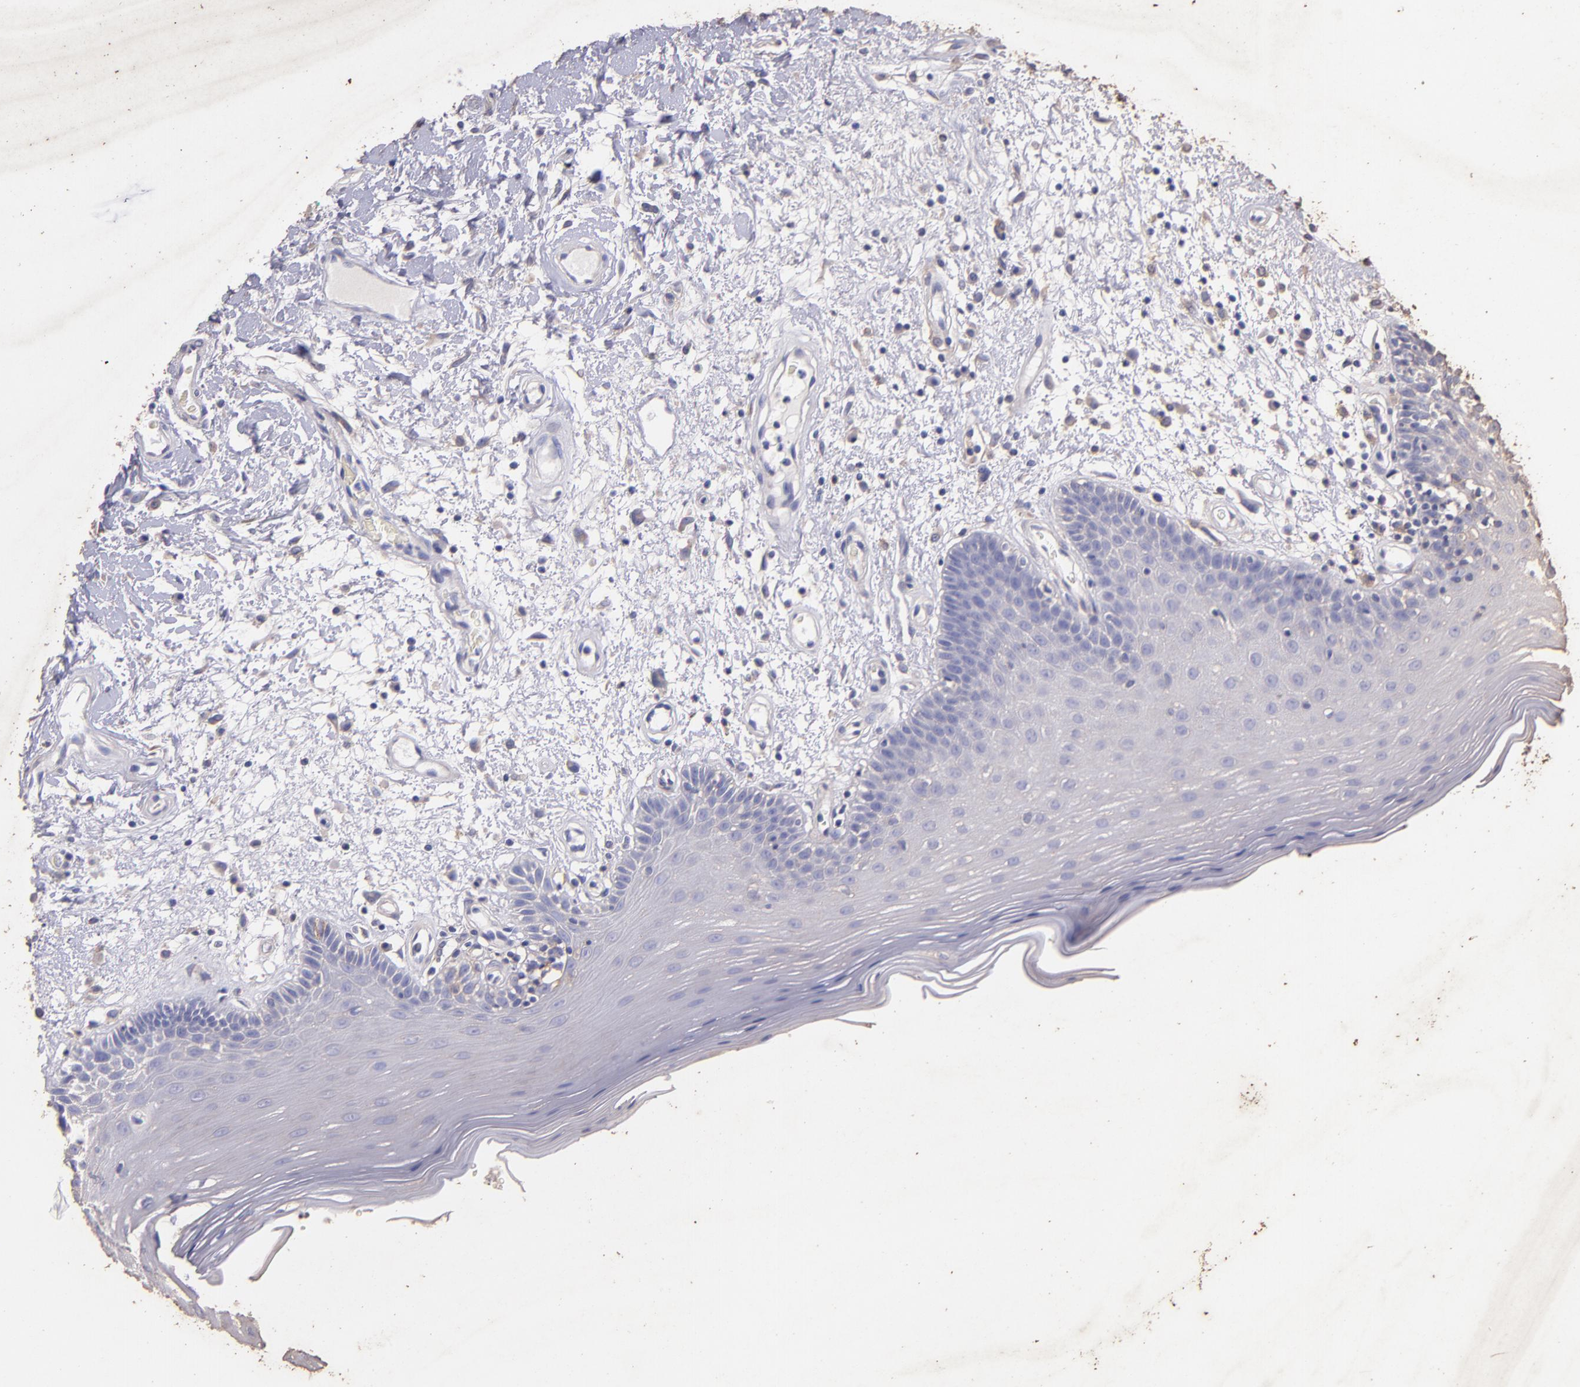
{"staining": {"intensity": "weak", "quantity": "<25%", "location": "cytoplasmic/membranous"}, "tissue": "oral mucosa", "cell_type": "Squamous epithelial cells", "image_type": "normal", "snomed": [{"axis": "morphology", "description": "Normal tissue, NOS"}, {"axis": "morphology", "description": "Squamous cell carcinoma, NOS"}, {"axis": "topography", "description": "Skeletal muscle"}, {"axis": "topography", "description": "Oral tissue"}, {"axis": "topography", "description": "Head-Neck"}], "caption": "Protein analysis of benign oral mucosa reveals no significant expression in squamous epithelial cells.", "gene": "RET", "patient": {"sex": "male", "age": 71}}